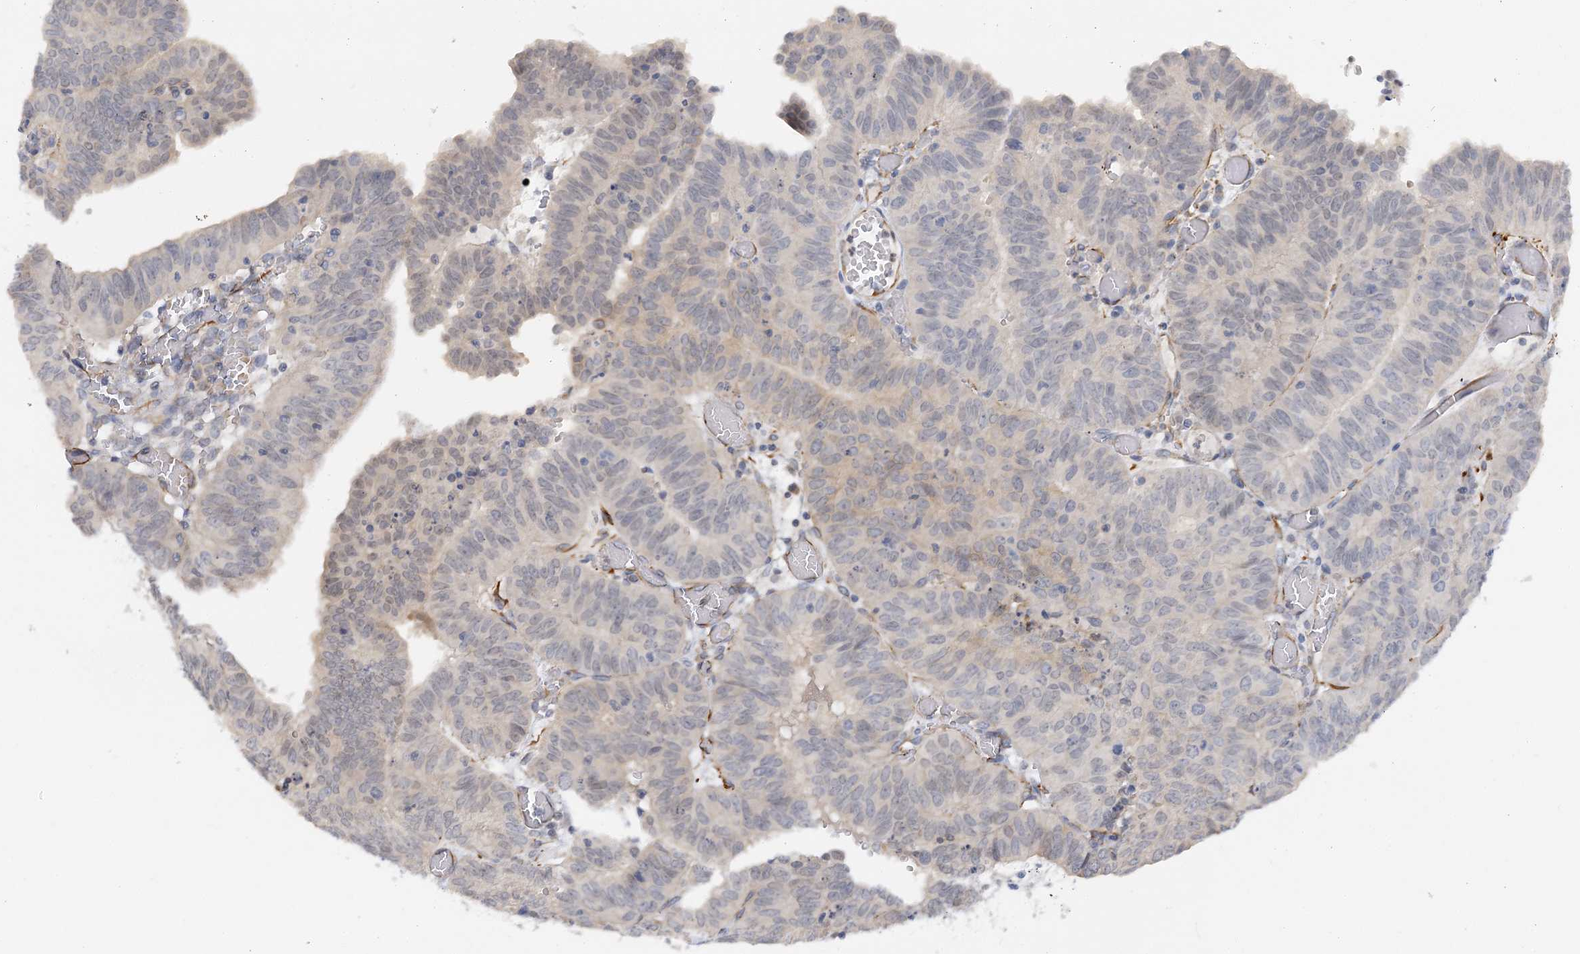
{"staining": {"intensity": "negative", "quantity": "none", "location": "none"}, "tissue": "endometrial cancer", "cell_type": "Tumor cells", "image_type": "cancer", "snomed": [{"axis": "morphology", "description": "Adenocarcinoma, NOS"}, {"axis": "topography", "description": "Uterus"}], "caption": "A histopathology image of endometrial cancer stained for a protein shows no brown staining in tumor cells.", "gene": "NELL2", "patient": {"sex": "female", "age": 77}}